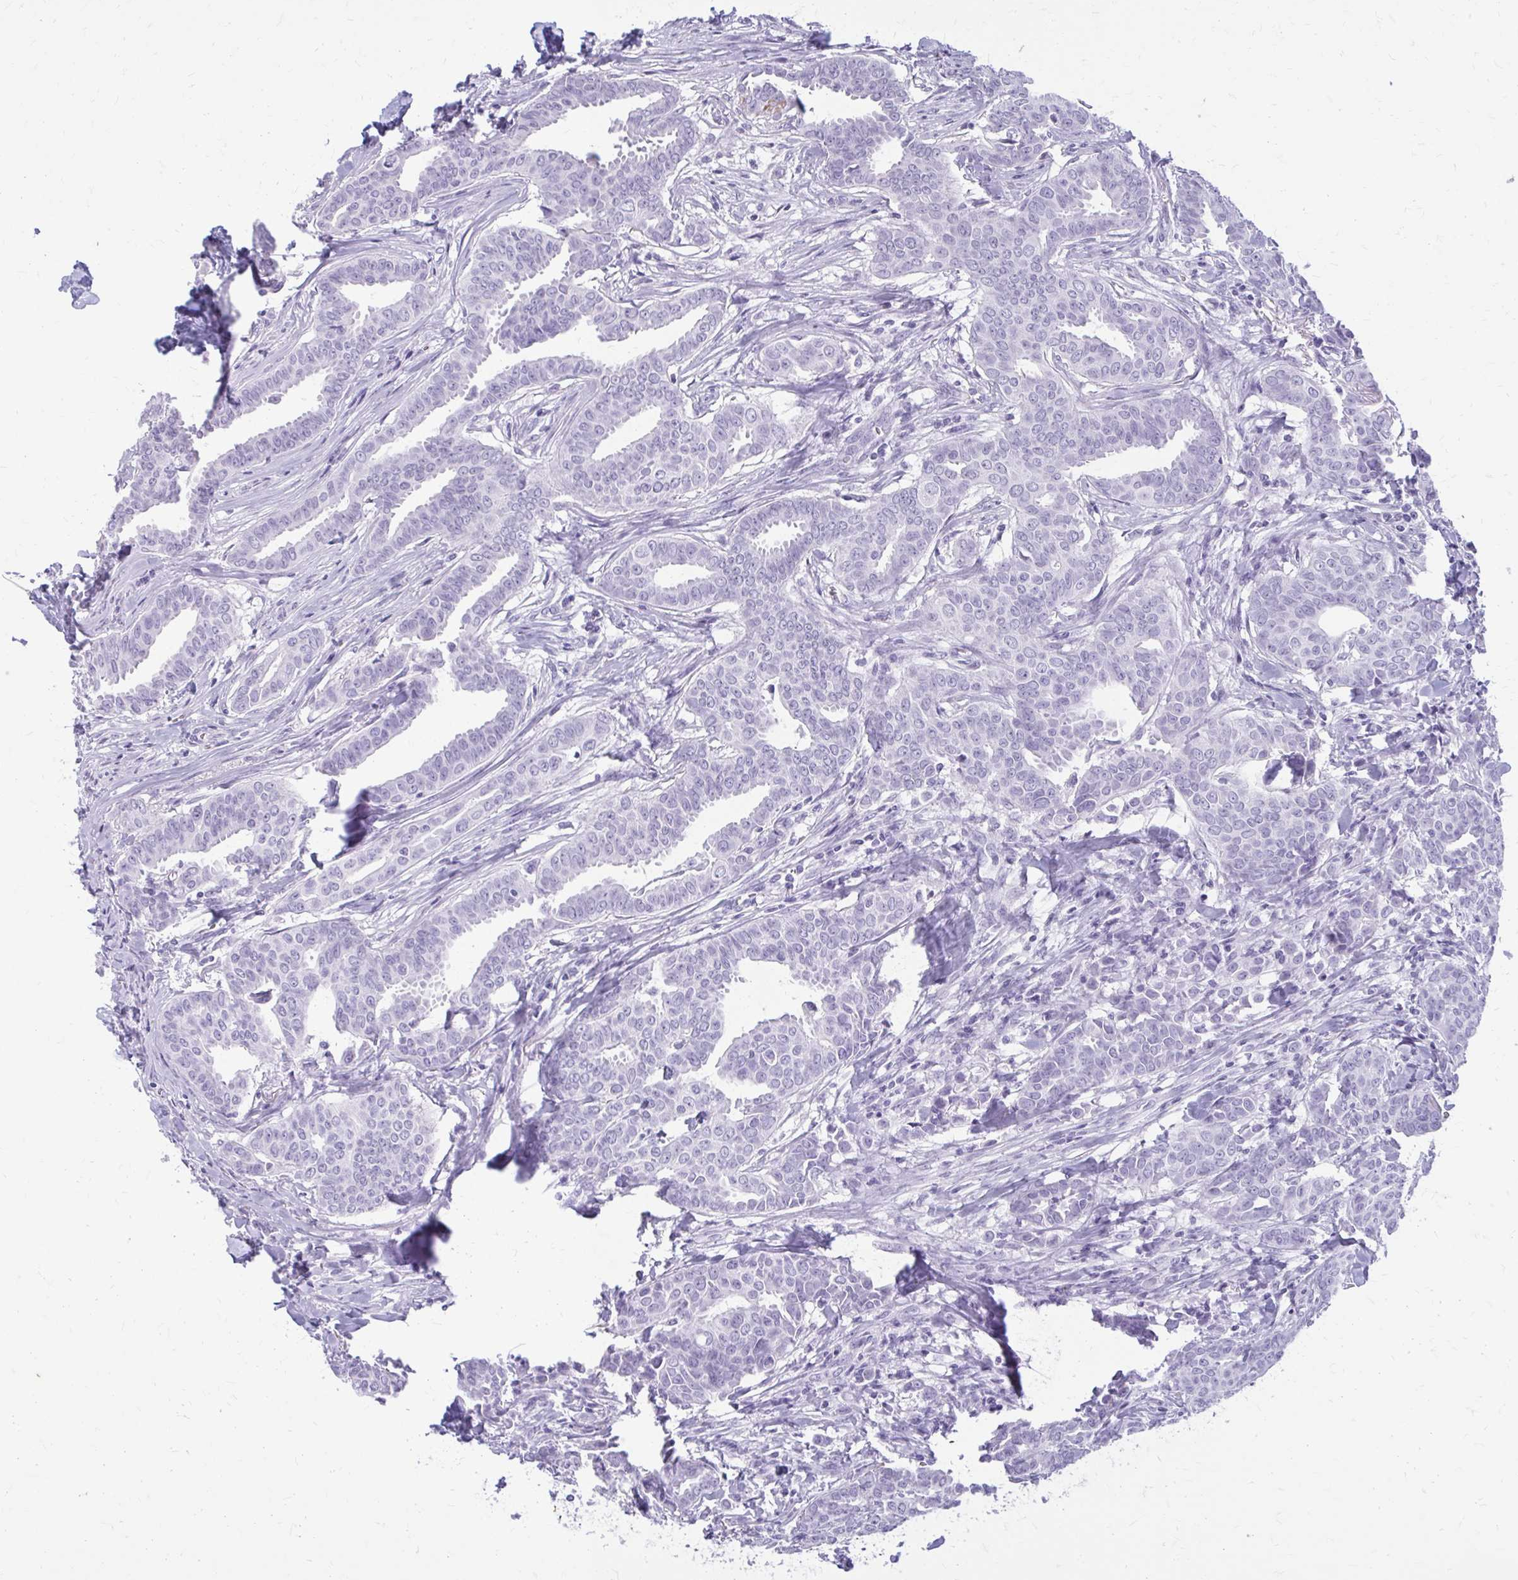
{"staining": {"intensity": "negative", "quantity": "none", "location": "none"}, "tissue": "breast cancer", "cell_type": "Tumor cells", "image_type": "cancer", "snomed": [{"axis": "morphology", "description": "Duct carcinoma"}, {"axis": "topography", "description": "Breast"}], "caption": "Histopathology image shows no protein staining in tumor cells of breast infiltrating ductal carcinoma tissue.", "gene": "KRT5", "patient": {"sex": "female", "age": 45}}